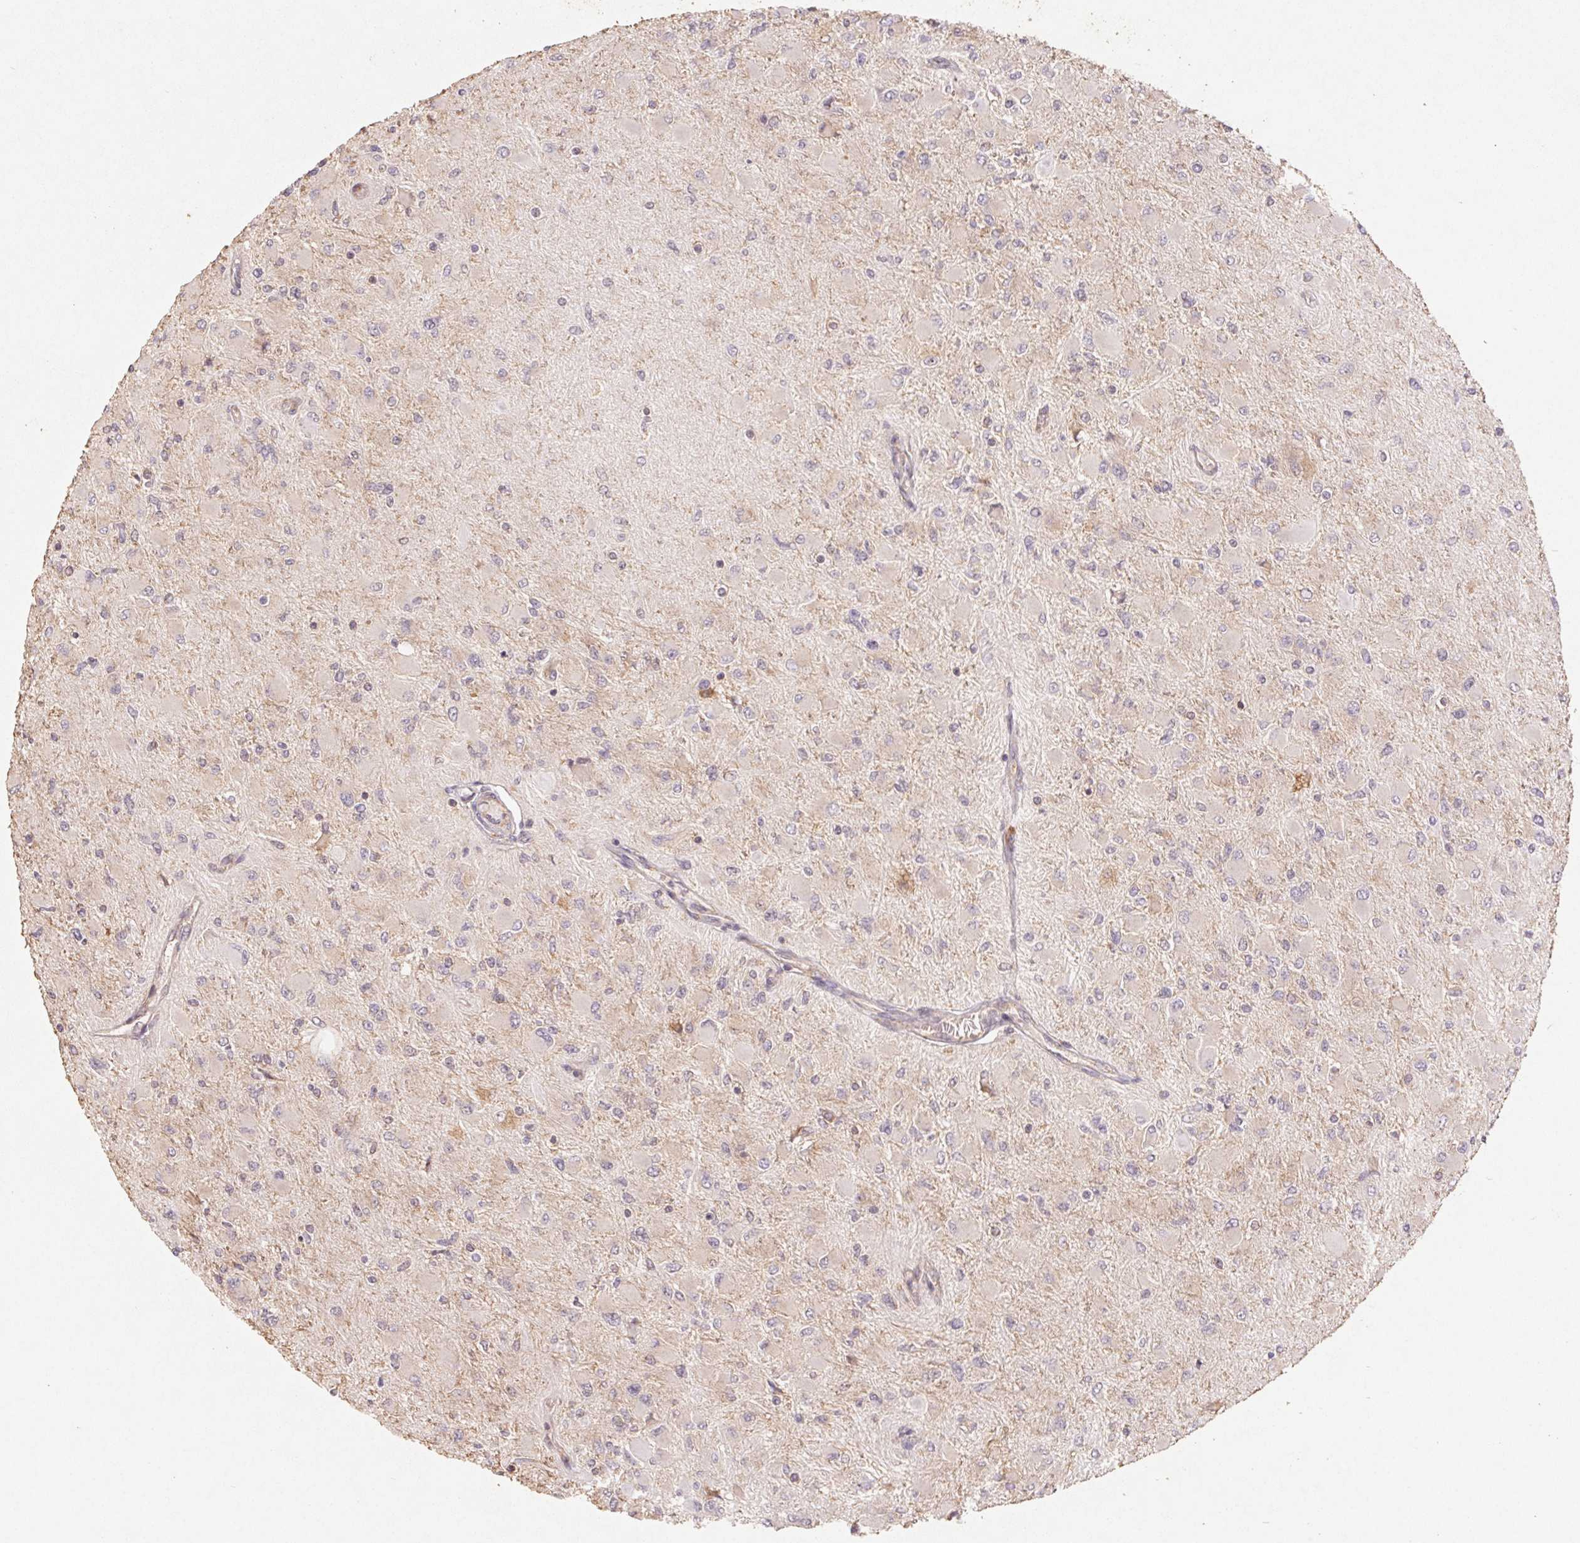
{"staining": {"intensity": "negative", "quantity": "none", "location": "none"}, "tissue": "glioma", "cell_type": "Tumor cells", "image_type": "cancer", "snomed": [{"axis": "morphology", "description": "Glioma, malignant, High grade"}, {"axis": "topography", "description": "Cerebral cortex"}], "caption": "An immunohistochemistry (IHC) histopathology image of glioma is shown. There is no staining in tumor cells of glioma. The staining is performed using DAB brown chromogen with nuclei counter-stained in using hematoxylin.", "gene": "RPL27A", "patient": {"sex": "female", "age": 36}}